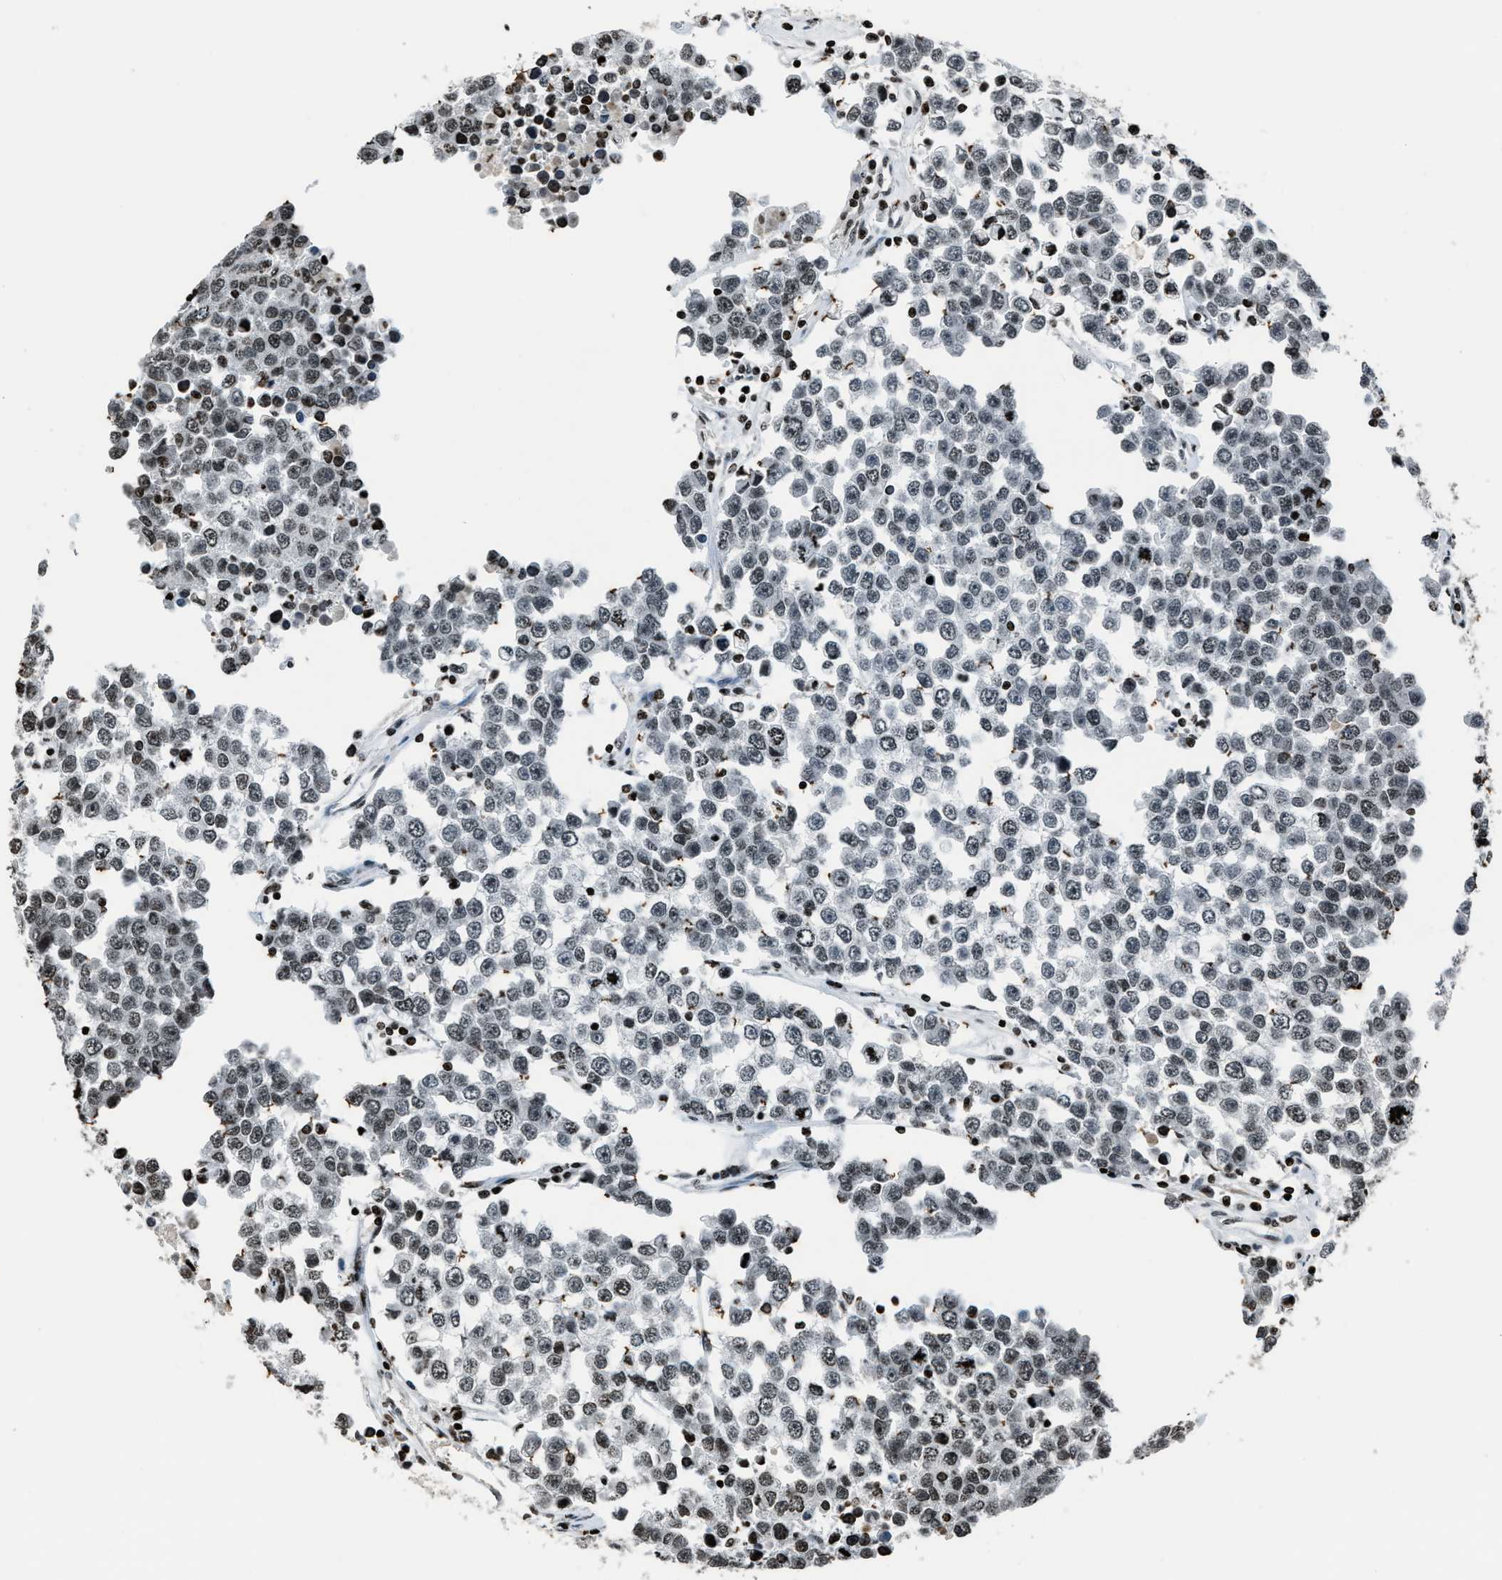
{"staining": {"intensity": "weak", "quantity": "<25%", "location": "nuclear"}, "tissue": "testis cancer", "cell_type": "Tumor cells", "image_type": "cancer", "snomed": [{"axis": "morphology", "description": "Seminoma, NOS"}, {"axis": "morphology", "description": "Carcinoma, Embryonal, NOS"}, {"axis": "topography", "description": "Testis"}], "caption": "Immunohistochemistry (IHC) of testis seminoma reveals no staining in tumor cells.", "gene": "H4C1", "patient": {"sex": "male", "age": 52}}